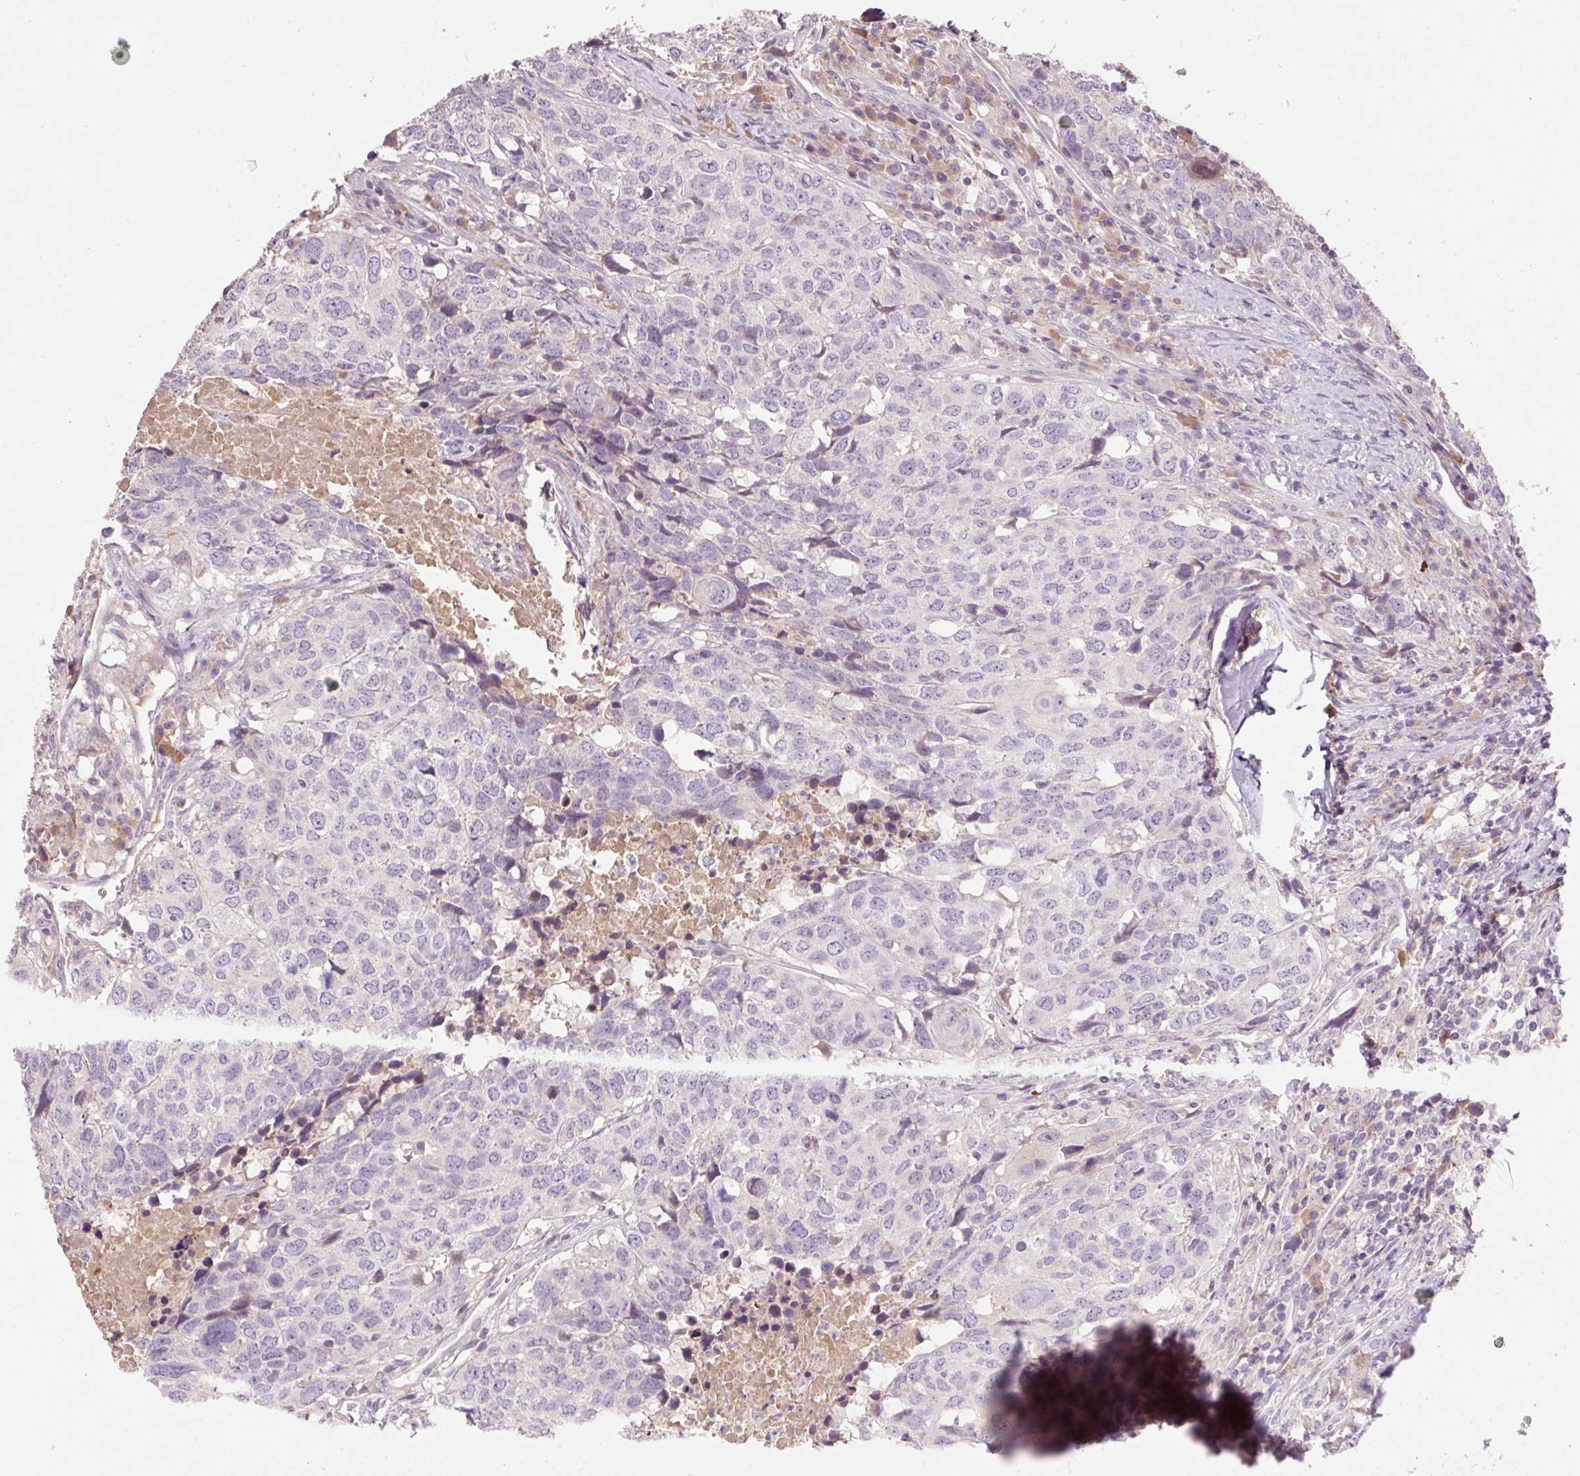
{"staining": {"intensity": "negative", "quantity": "none", "location": "none"}, "tissue": "head and neck cancer", "cell_type": "Tumor cells", "image_type": "cancer", "snomed": [{"axis": "morphology", "description": "Normal tissue, NOS"}, {"axis": "morphology", "description": "Squamous cell carcinoma, NOS"}, {"axis": "topography", "description": "Skeletal muscle"}, {"axis": "topography", "description": "Vascular tissue"}, {"axis": "topography", "description": "Peripheral nerve tissue"}, {"axis": "topography", "description": "Head-Neck"}], "caption": "Head and neck cancer stained for a protein using immunohistochemistry displays no expression tumor cells.", "gene": "CMTM8", "patient": {"sex": "male", "age": 66}}